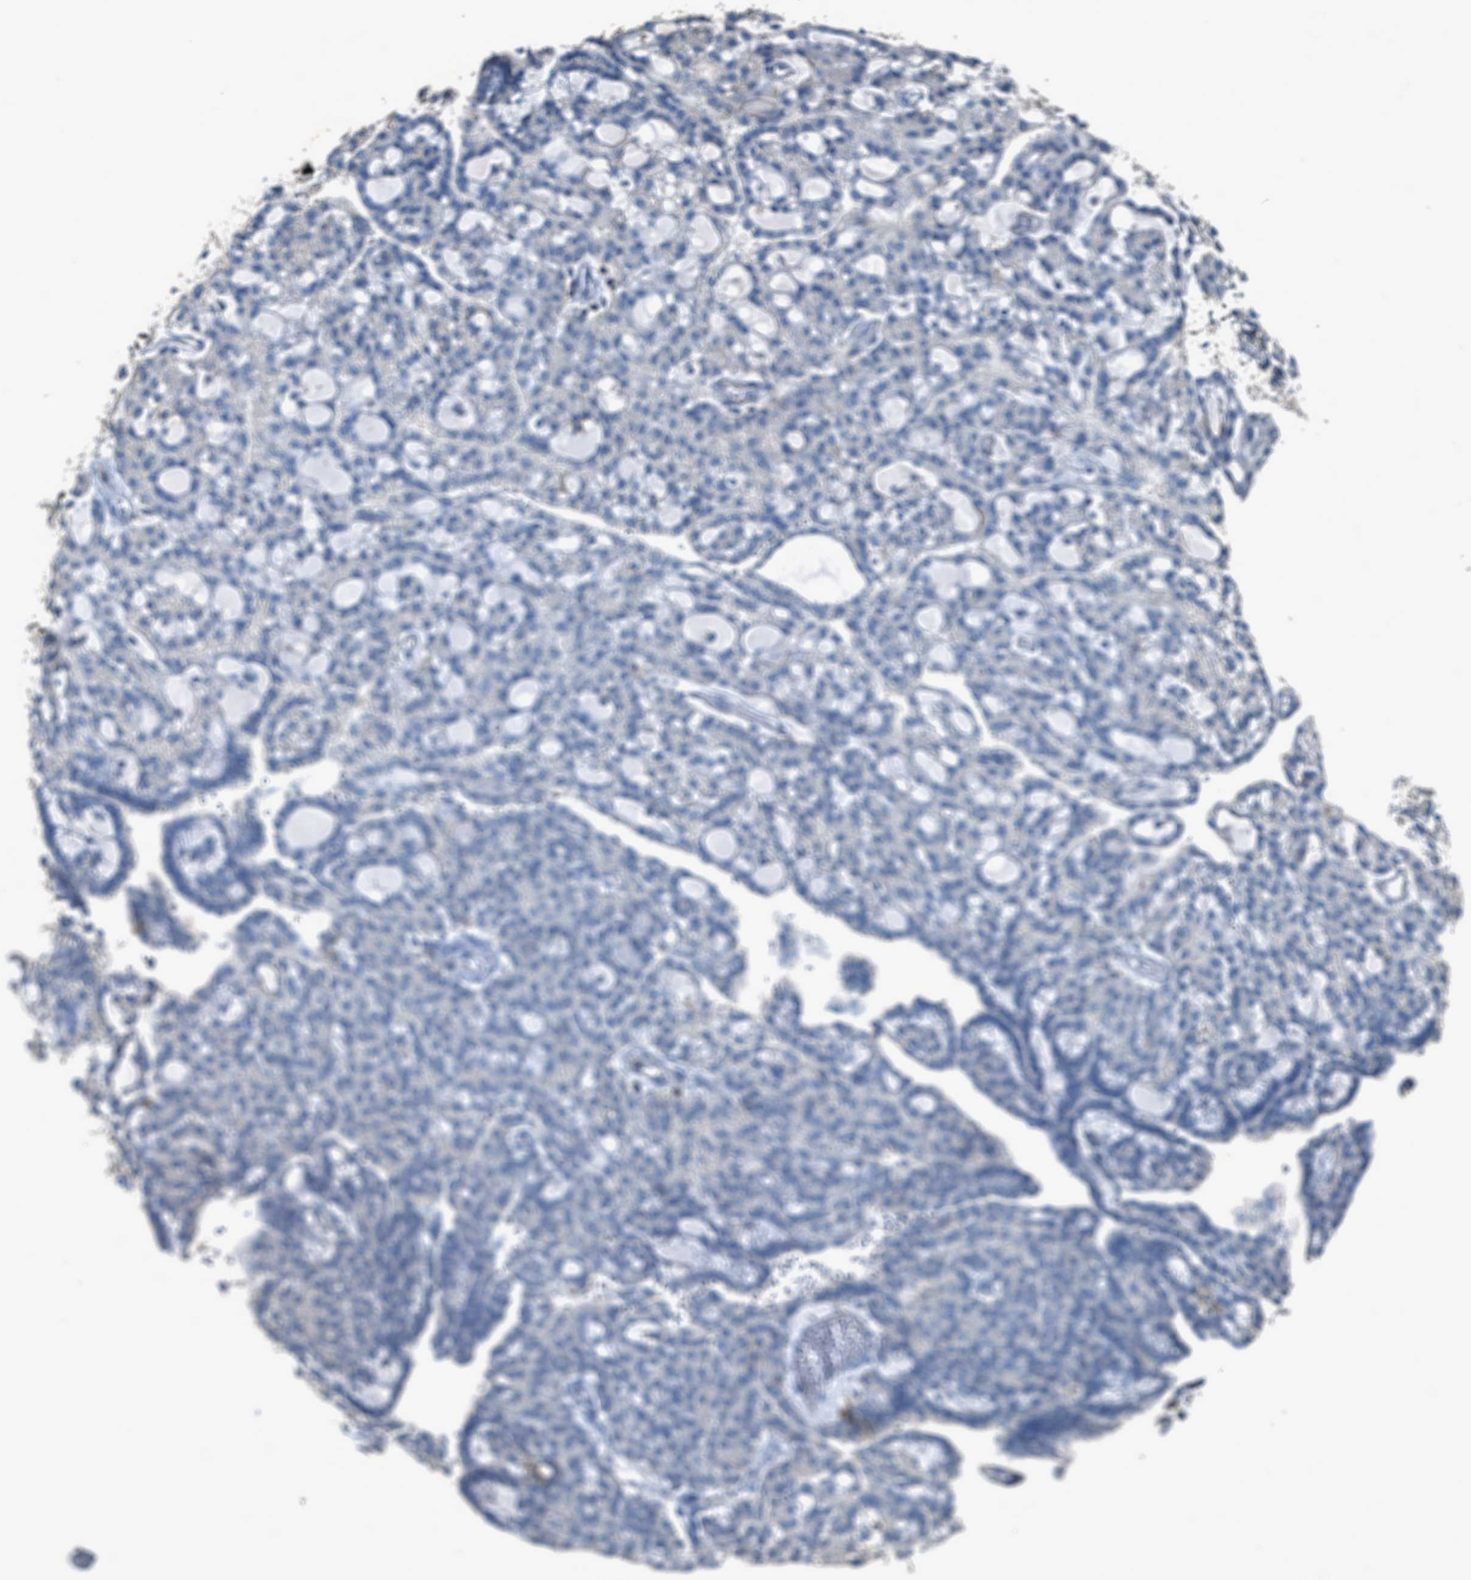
{"staining": {"intensity": "negative", "quantity": "none", "location": "none"}, "tissue": "renal cancer", "cell_type": "Tumor cells", "image_type": "cancer", "snomed": [{"axis": "morphology", "description": "Adenocarcinoma, NOS"}, {"axis": "topography", "description": "Kidney"}], "caption": "Immunohistochemical staining of human adenocarcinoma (renal) demonstrates no significant positivity in tumor cells. (Brightfield microscopy of DAB immunohistochemistry (IHC) at high magnification).", "gene": "OR51E1", "patient": {"sex": "male", "age": 63}}